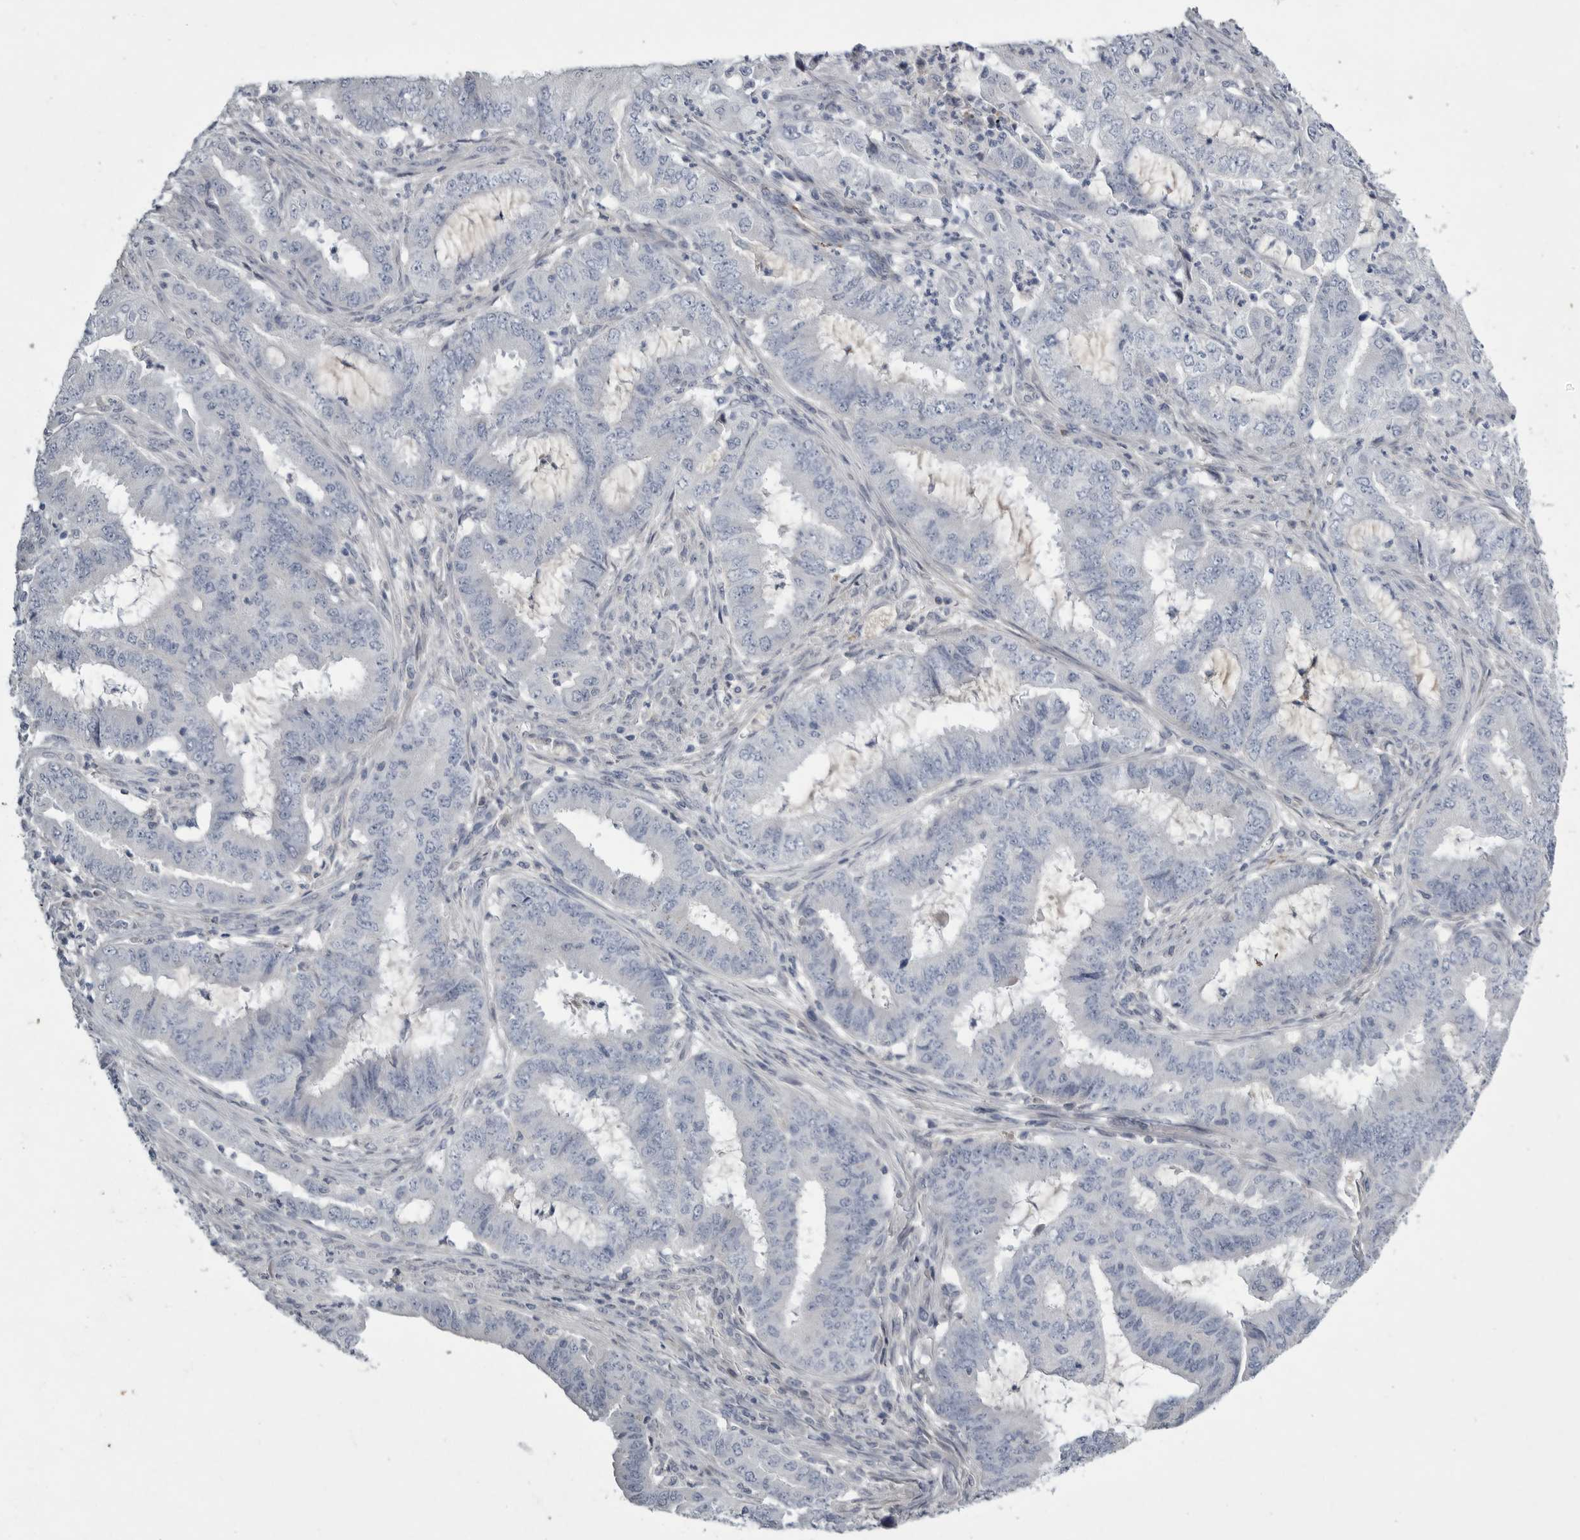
{"staining": {"intensity": "negative", "quantity": "none", "location": "none"}, "tissue": "endometrial cancer", "cell_type": "Tumor cells", "image_type": "cancer", "snomed": [{"axis": "morphology", "description": "Adenocarcinoma, NOS"}, {"axis": "topography", "description": "Endometrium"}], "caption": "A photomicrograph of endometrial adenocarcinoma stained for a protein shows no brown staining in tumor cells.", "gene": "CRP", "patient": {"sex": "female", "age": 51}}